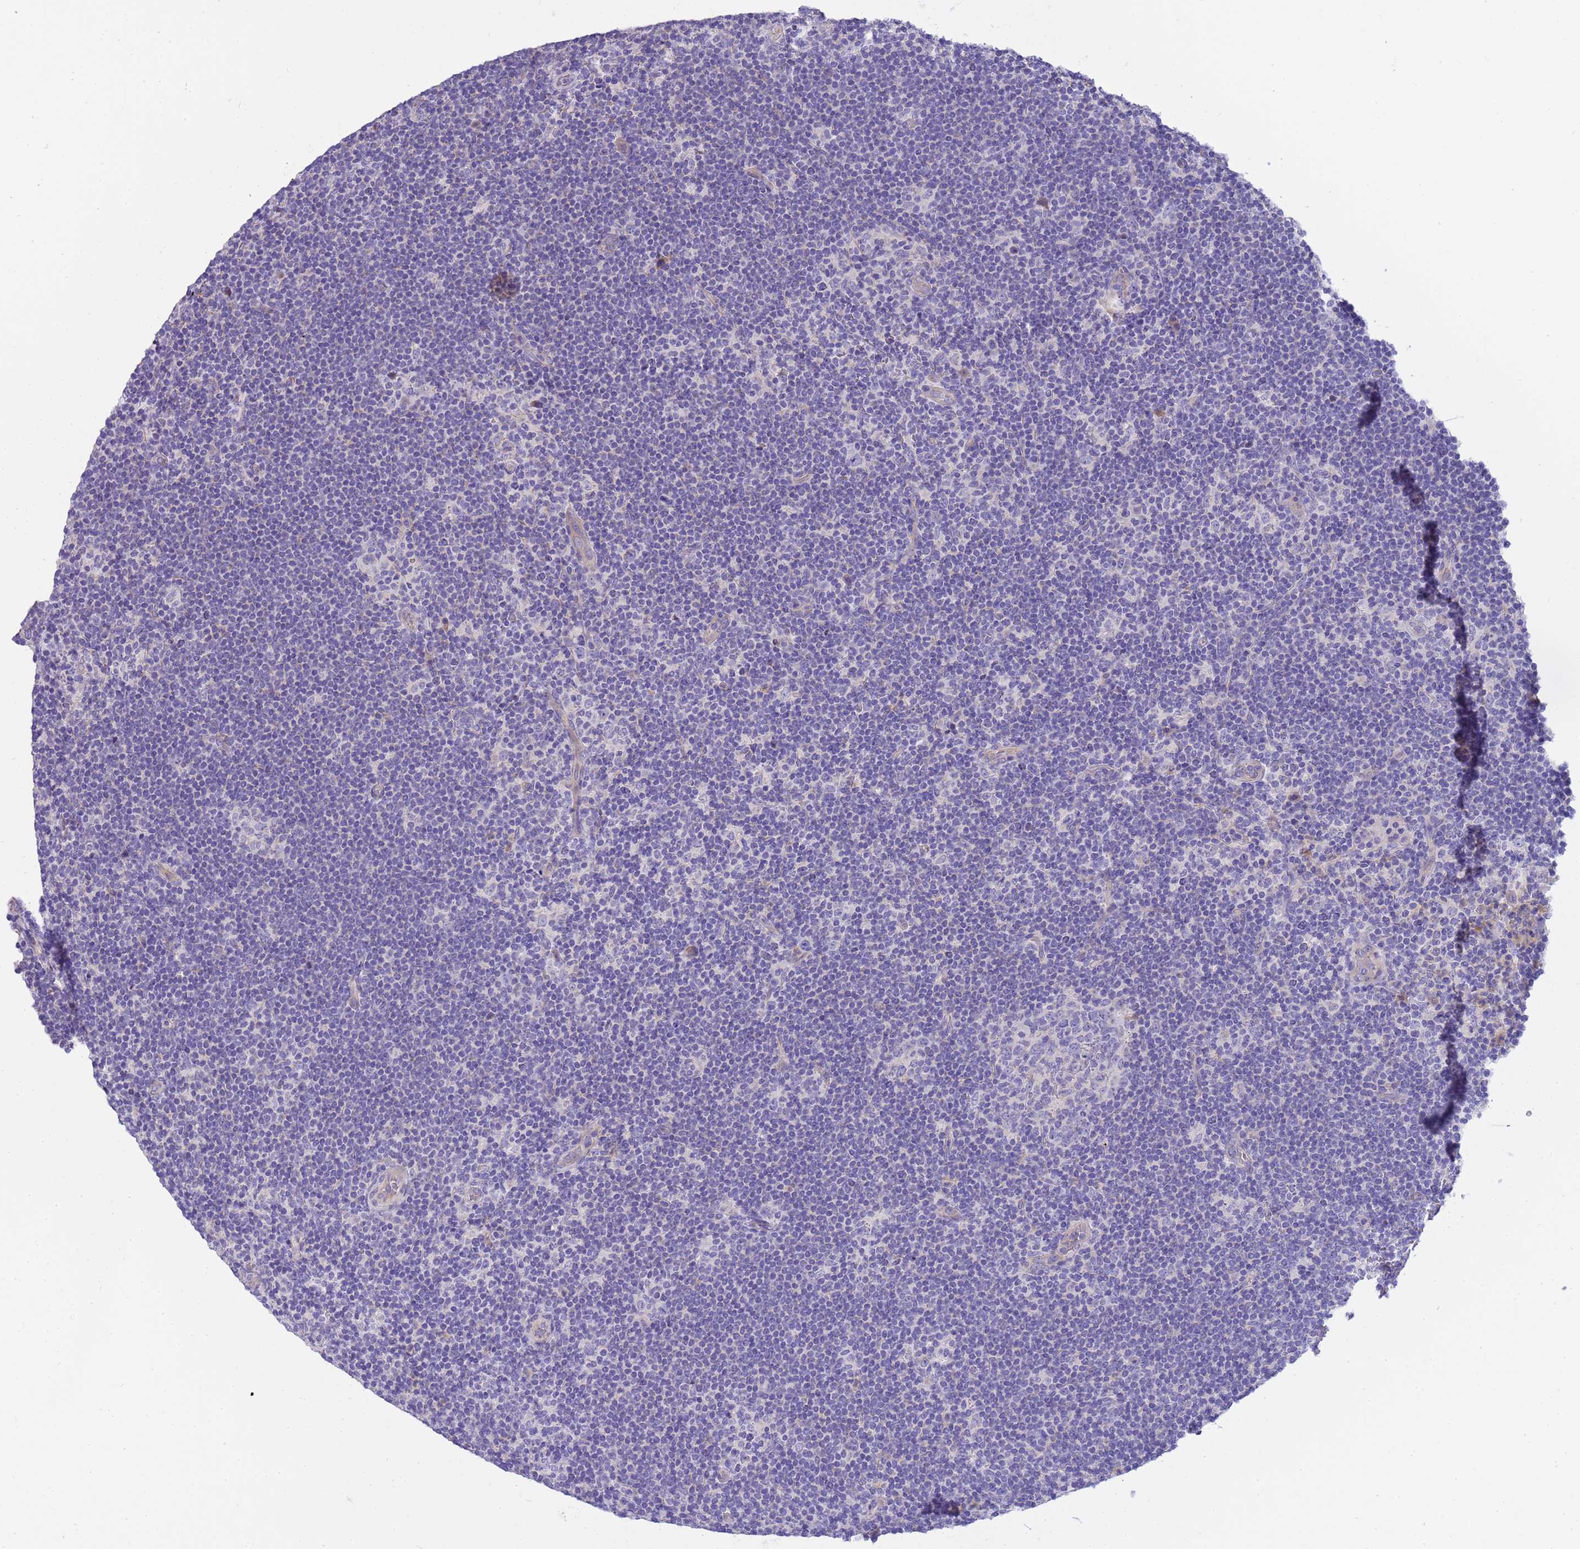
{"staining": {"intensity": "negative", "quantity": "none", "location": "none"}, "tissue": "lymphoma", "cell_type": "Tumor cells", "image_type": "cancer", "snomed": [{"axis": "morphology", "description": "Hodgkin's disease, NOS"}, {"axis": "topography", "description": "Lymph node"}], "caption": "Tumor cells show no significant staining in Hodgkin's disease.", "gene": "RIPPLY2", "patient": {"sex": "female", "age": 57}}